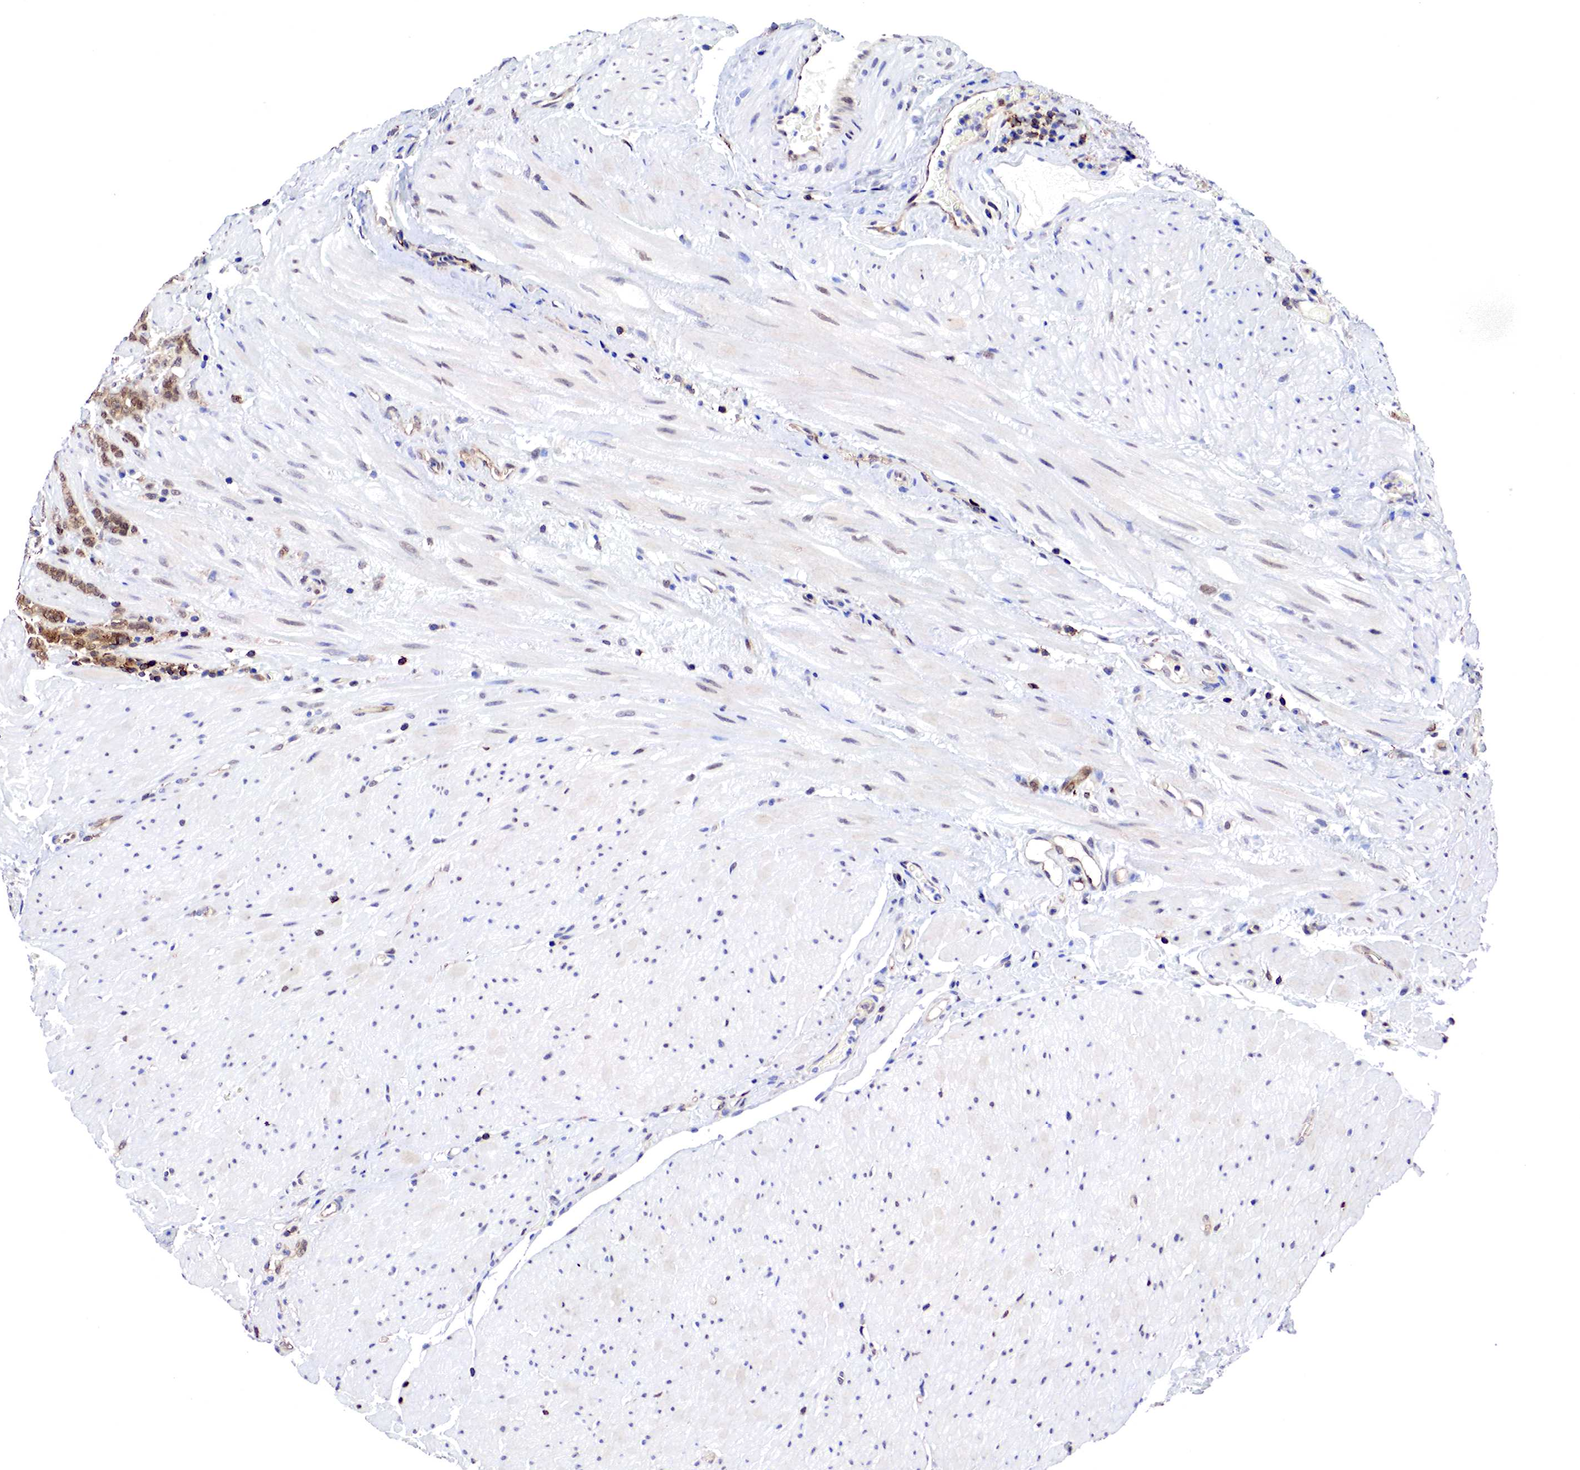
{"staining": {"intensity": "moderate", "quantity": ">75%", "location": "cytoplasmic/membranous,nuclear"}, "tissue": "stomach cancer", "cell_type": "Tumor cells", "image_type": "cancer", "snomed": [{"axis": "morphology", "description": "Adenocarcinoma, NOS"}, {"axis": "topography", "description": "Stomach, lower"}], "caption": "This micrograph demonstrates stomach cancer (adenocarcinoma) stained with IHC to label a protein in brown. The cytoplasmic/membranous and nuclear of tumor cells show moderate positivity for the protein. Nuclei are counter-stained blue.", "gene": "PABIR2", "patient": {"sex": "male", "age": 88}}